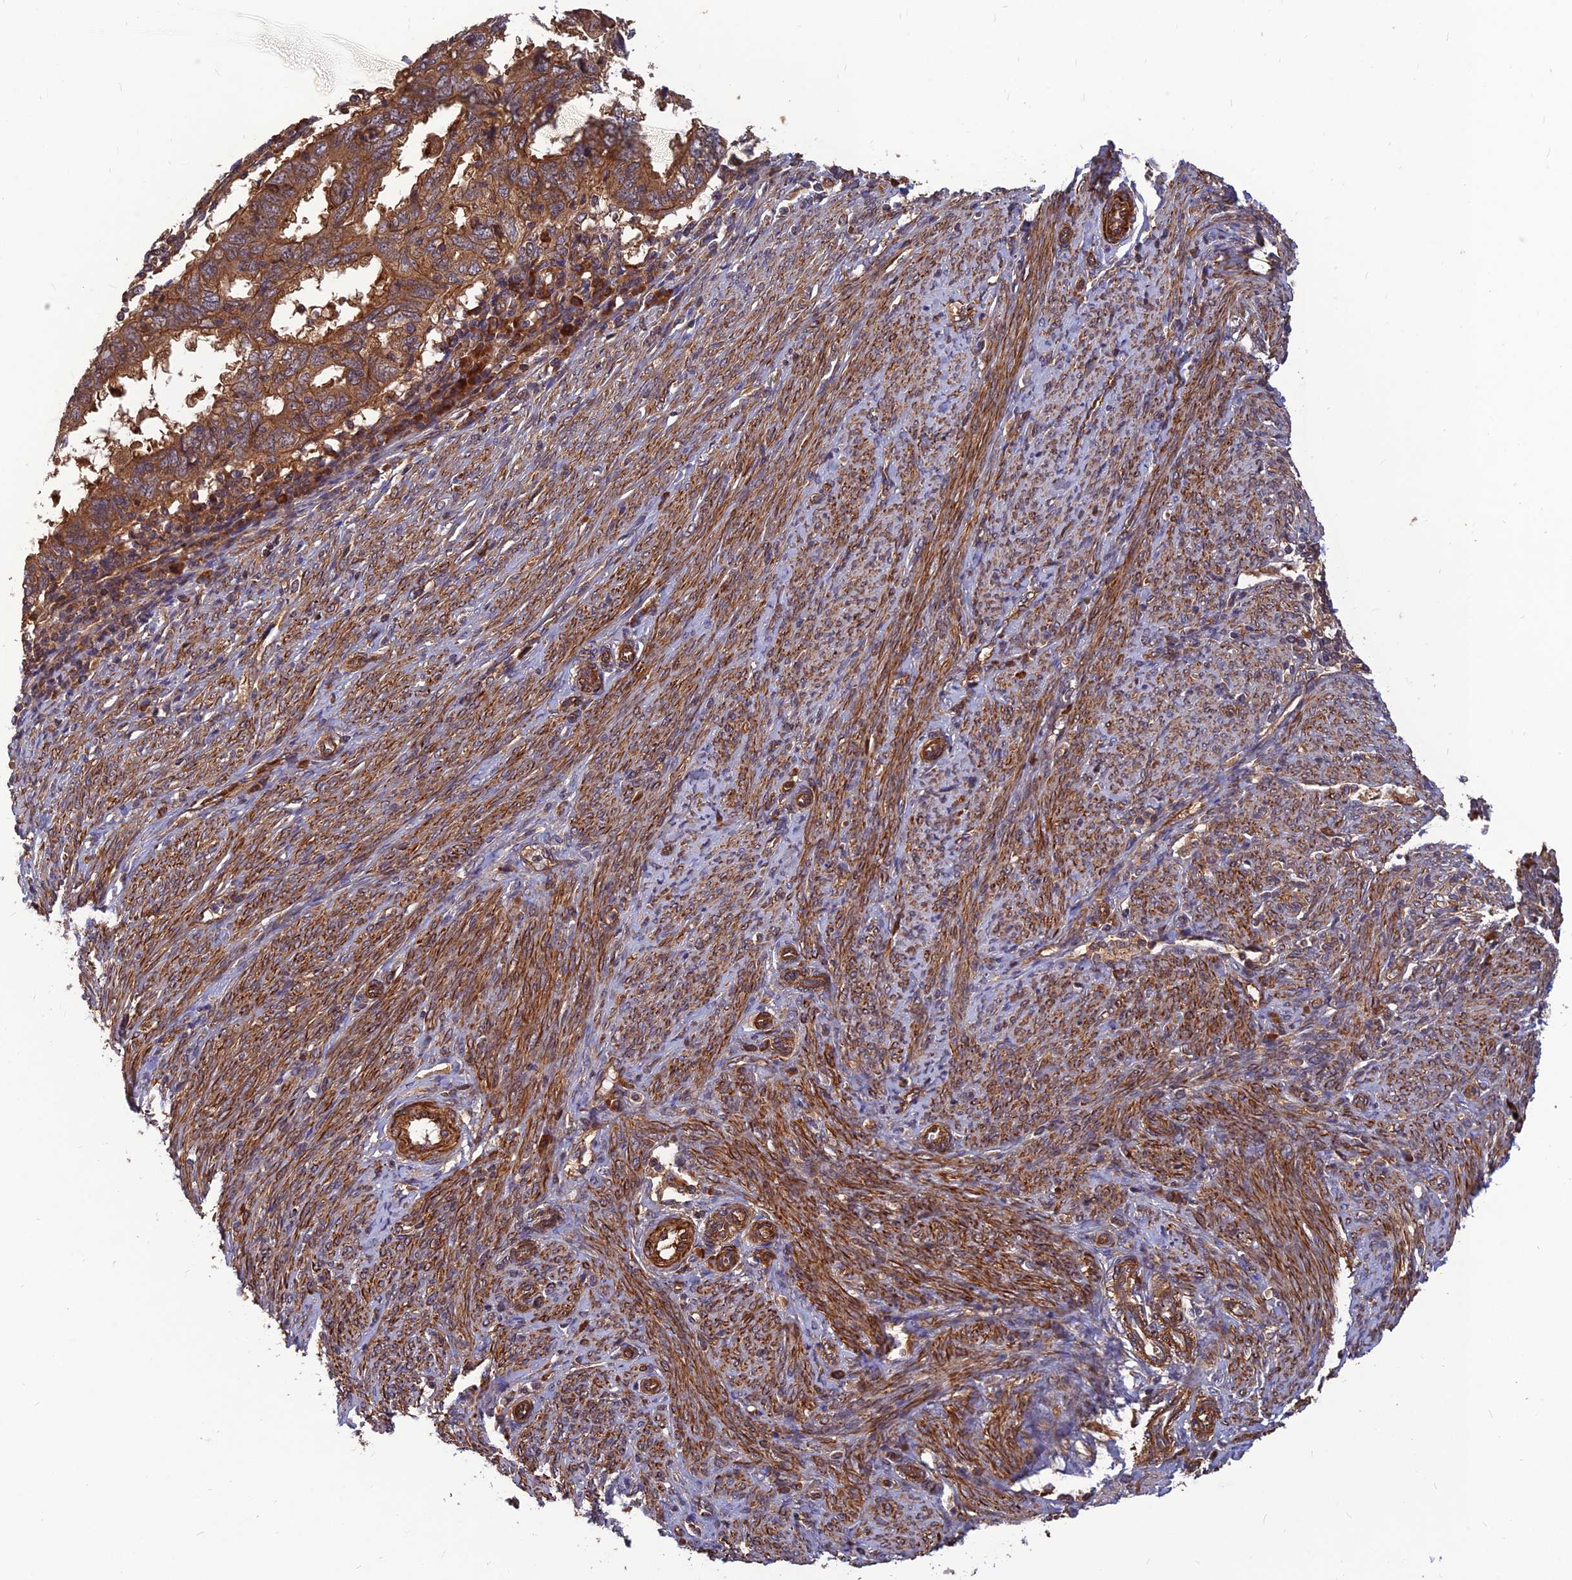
{"staining": {"intensity": "moderate", "quantity": ">75%", "location": "cytoplasmic/membranous"}, "tissue": "endometrial cancer", "cell_type": "Tumor cells", "image_type": "cancer", "snomed": [{"axis": "morphology", "description": "Adenocarcinoma, NOS"}, {"axis": "topography", "description": "Uterus"}], "caption": "IHC of endometrial cancer (adenocarcinoma) shows medium levels of moderate cytoplasmic/membranous expression in about >75% of tumor cells. (DAB = brown stain, brightfield microscopy at high magnification).", "gene": "RELCH", "patient": {"sex": "female", "age": 77}}